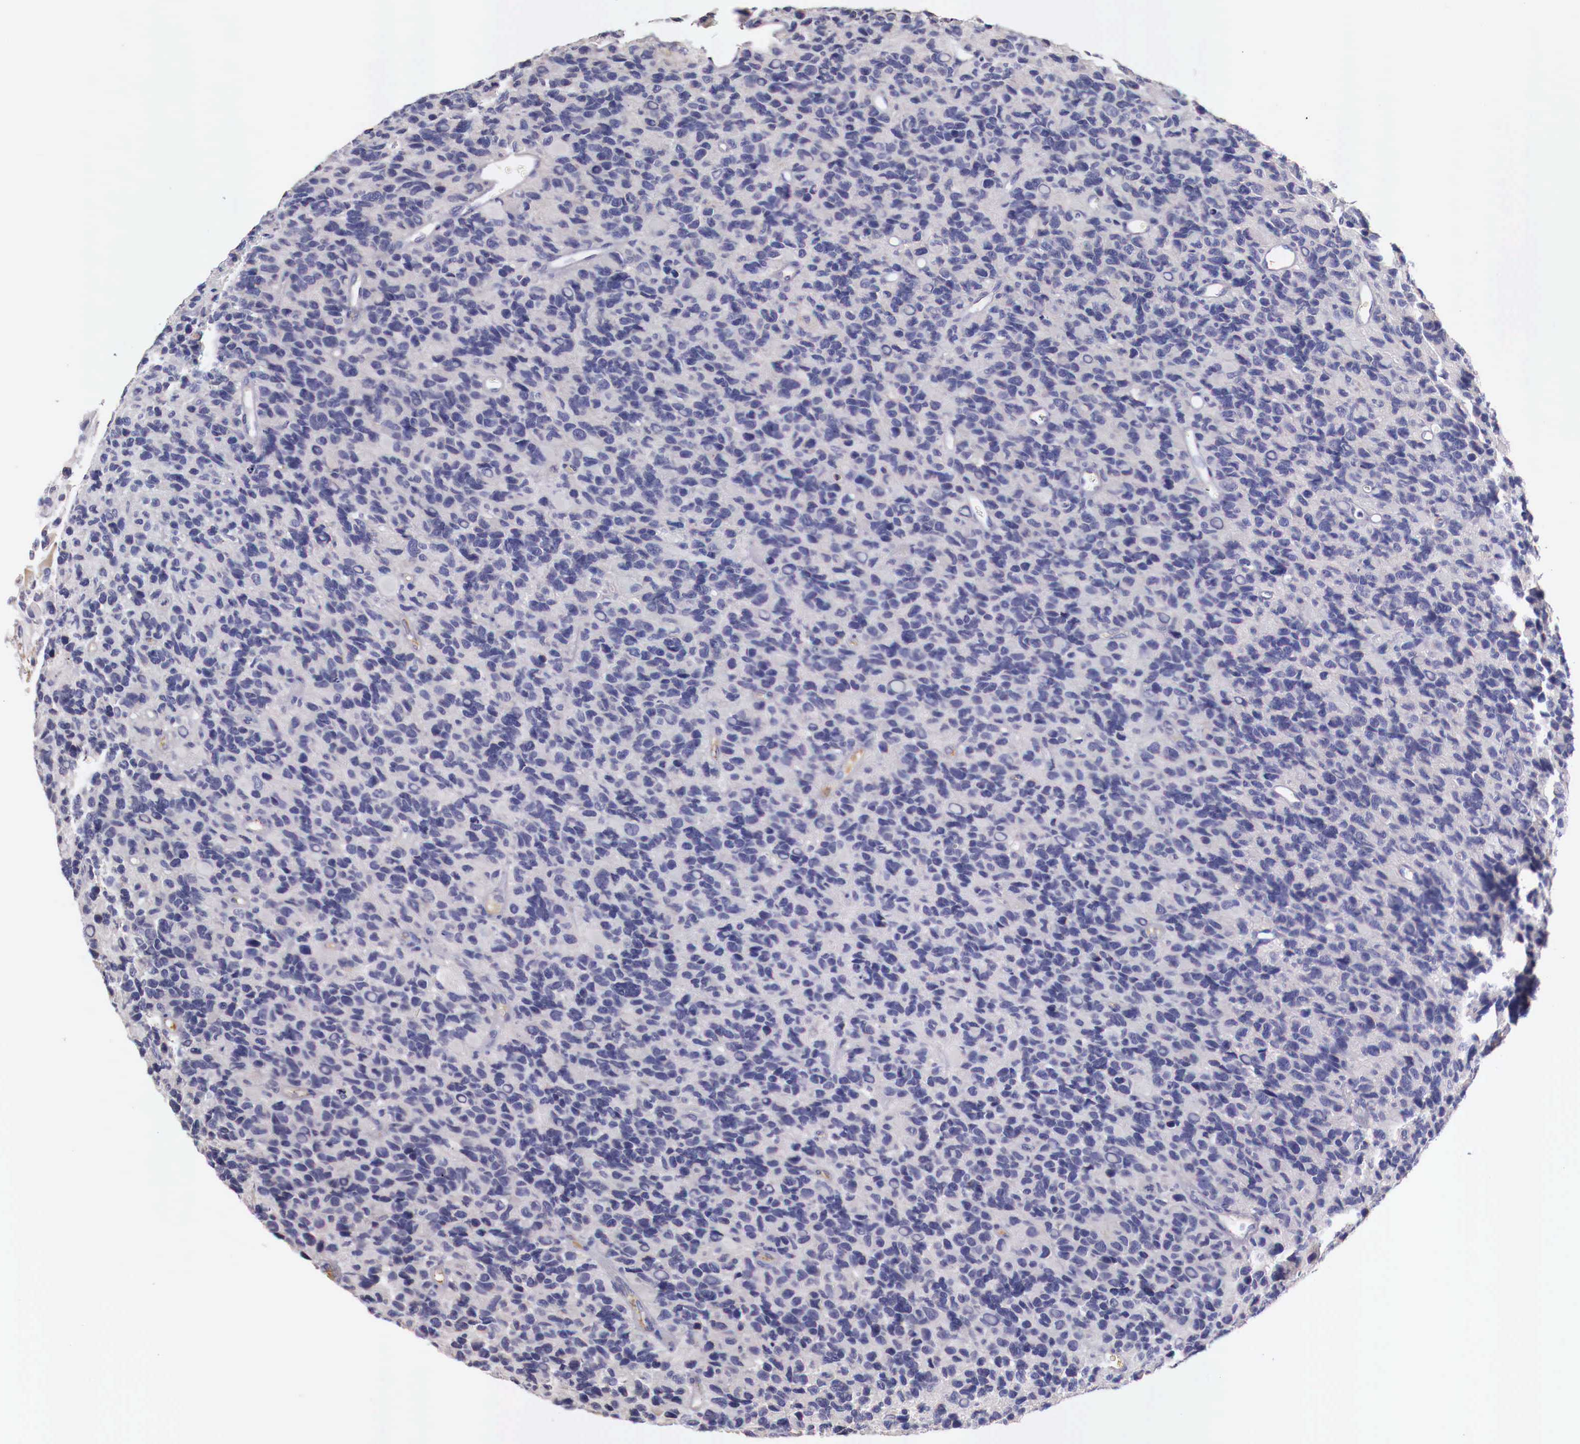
{"staining": {"intensity": "negative", "quantity": "none", "location": "none"}, "tissue": "glioma", "cell_type": "Tumor cells", "image_type": "cancer", "snomed": [{"axis": "morphology", "description": "Glioma, malignant, High grade"}, {"axis": "topography", "description": "Brain"}], "caption": "DAB immunohistochemical staining of human glioma shows no significant positivity in tumor cells.", "gene": "PITPNA", "patient": {"sex": "male", "age": 77}}